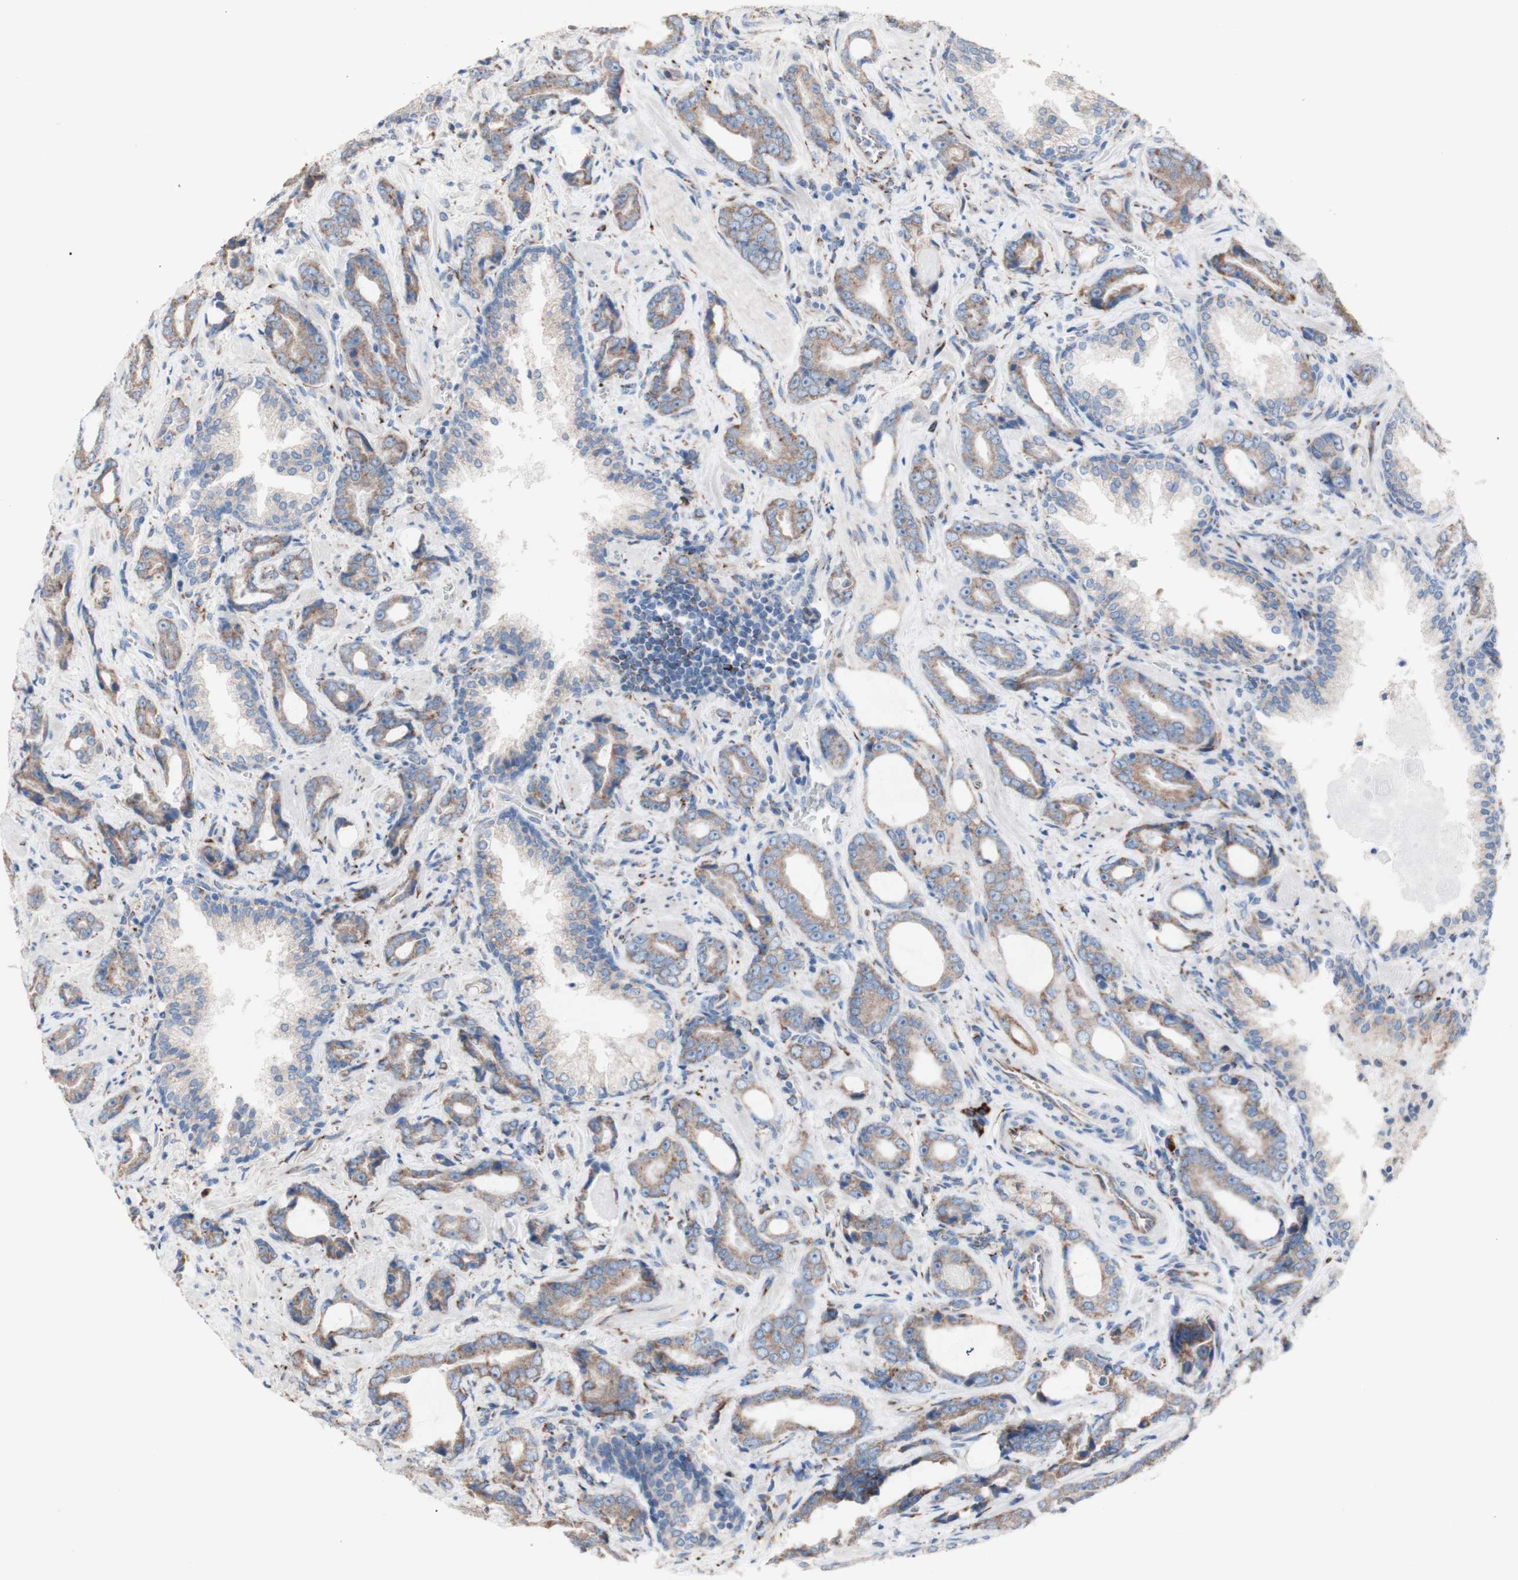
{"staining": {"intensity": "moderate", "quantity": ">75%", "location": "cytoplasmic/membranous"}, "tissue": "prostate cancer", "cell_type": "Tumor cells", "image_type": "cancer", "snomed": [{"axis": "morphology", "description": "Adenocarcinoma, Low grade"}, {"axis": "topography", "description": "Prostate"}], "caption": "Prostate cancer (low-grade adenocarcinoma) stained with DAB (3,3'-diaminobenzidine) immunohistochemistry displays medium levels of moderate cytoplasmic/membranous positivity in approximately >75% of tumor cells.", "gene": "AGPAT5", "patient": {"sex": "male", "age": 60}}